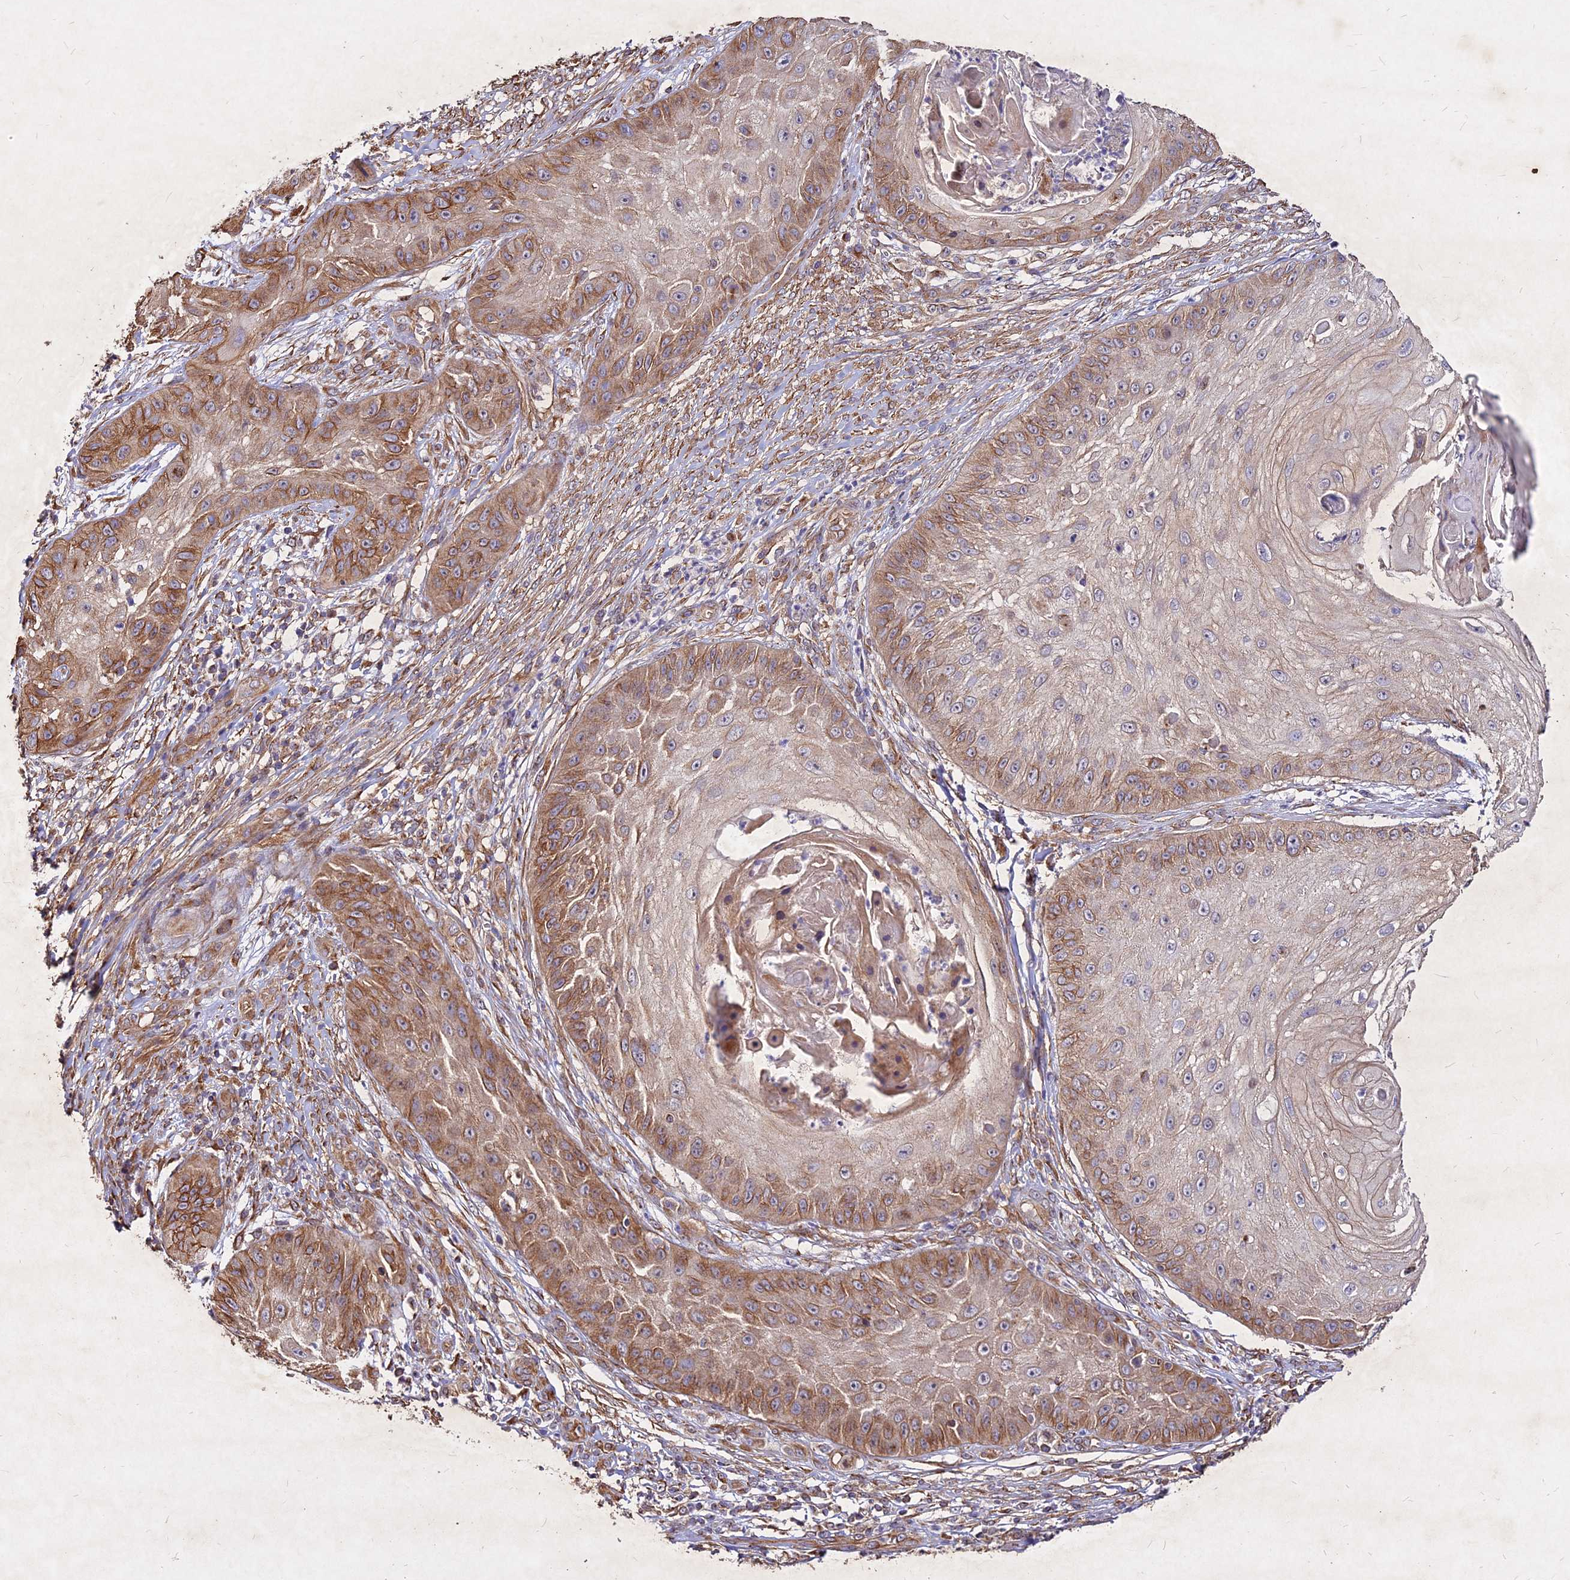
{"staining": {"intensity": "moderate", "quantity": "25%-75%", "location": "cytoplasmic/membranous"}, "tissue": "skin cancer", "cell_type": "Tumor cells", "image_type": "cancer", "snomed": [{"axis": "morphology", "description": "Squamous cell carcinoma, NOS"}, {"axis": "topography", "description": "Skin"}], "caption": "Immunohistochemical staining of skin squamous cell carcinoma demonstrates medium levels of moderate cytoplasmic/membranous protein expression in approximately 25%-75% of tumor cells.", "gene": "SKA1", "patient": {"sex": "male", "age": 70}}